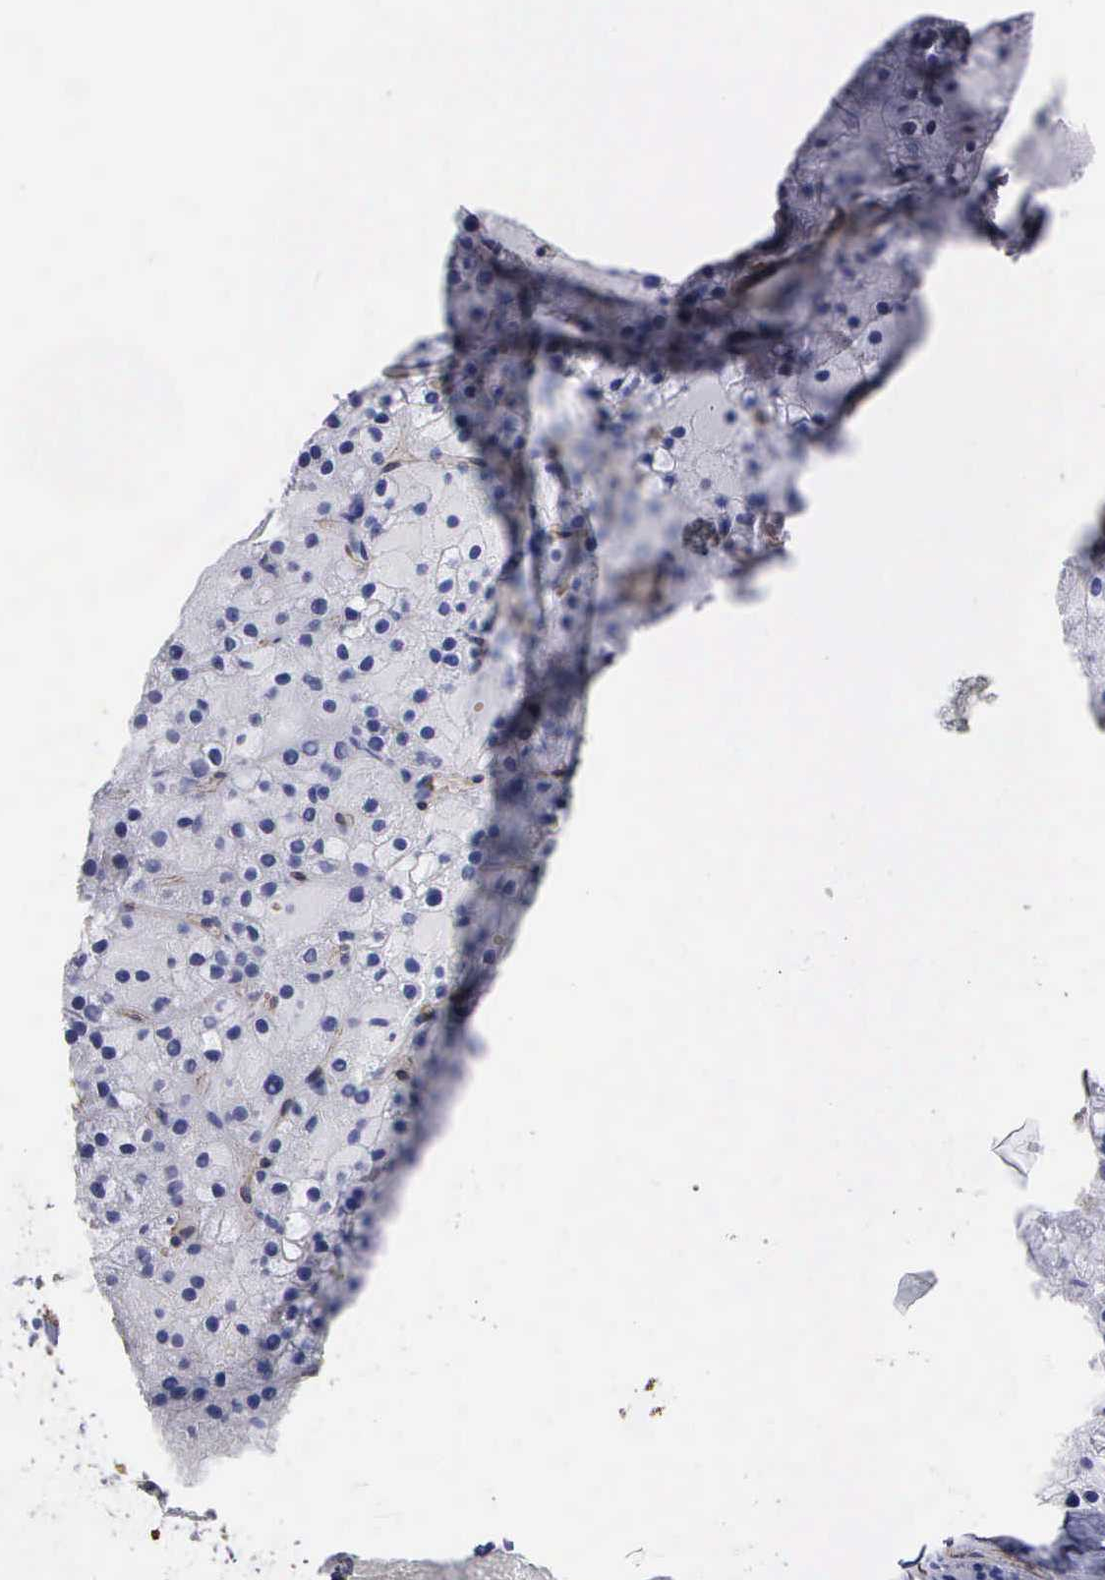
{"staining": {"intensity": "negative", "quantity": "none", "location": "none"}, "tissue": "parathyroid gland", "cell_type": "Glandular cells", "image_type": "normal", "snomed": [{"axis": "morphology", "description": "Normal tissue, NOS"}, {"axis": "topography", "description": "Parathyroid gland"}], "caption": "Protein analysis of unremarkable parathyroid gland demonstrates no significant positivity in glandular cells.", "gene": "MAGEB10", "patient": {"sex": "female", "age": 71}}